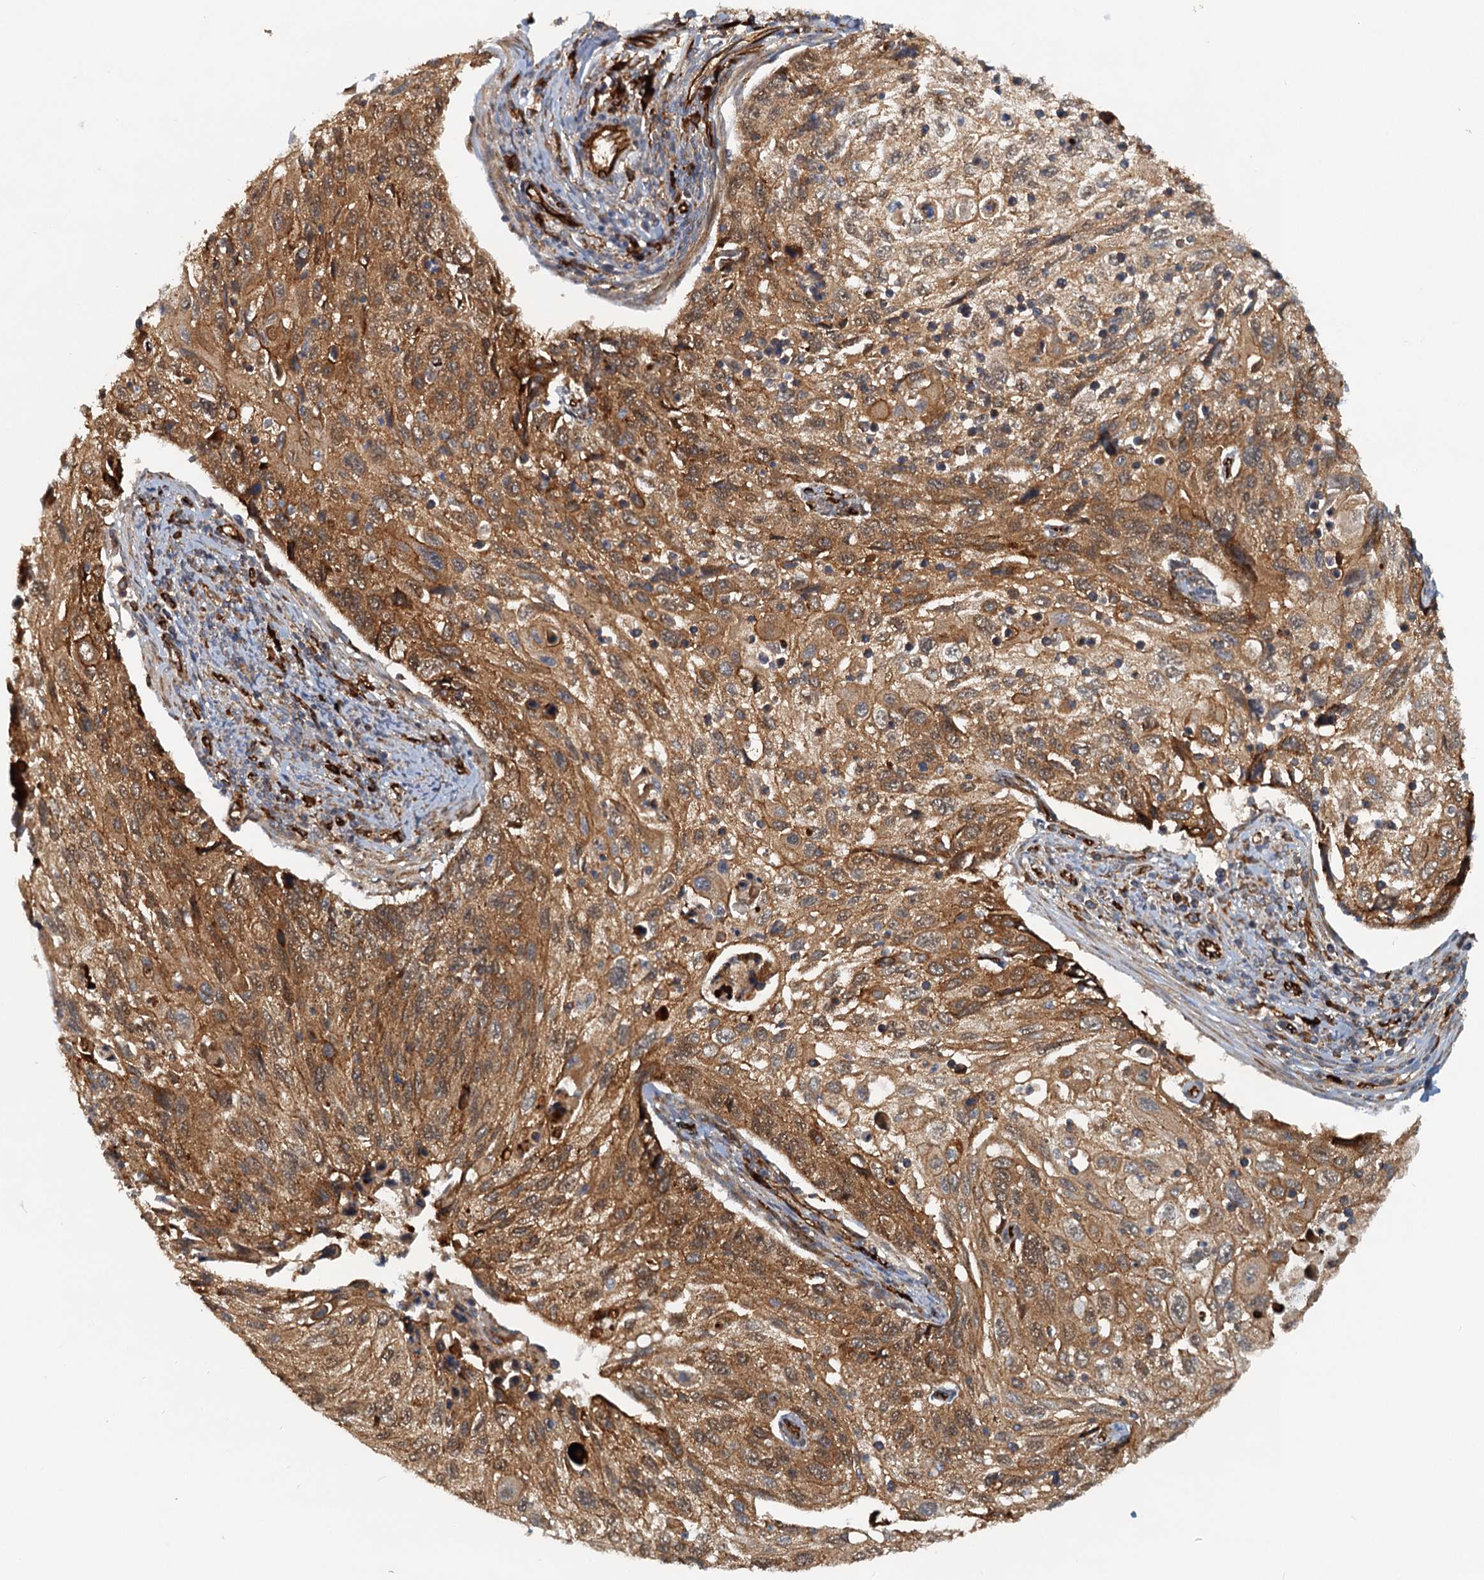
{"staining": {"intensity": "moderate", "quantity": ">75%", "location": "cytoplasmic/membranous"}, "tissue": "cervical cancer", "cell_type": "Tumor cells", "image_type": "cancer", "snomed": [{"axis": "morphology", "description": "Squamous cell carcinoma, NOS"}, {"axis": "topography", "description": "Cervix"}], "caption": "Immunohistochemistry of cervical cancer (squamous cell carcinoma) reveals medium levels of moderate cytoplasmic/membranous staining in about >75% of tumor cells.", "gene": "NIPAL3", "patient": {"sex": "female", "age": 70}}